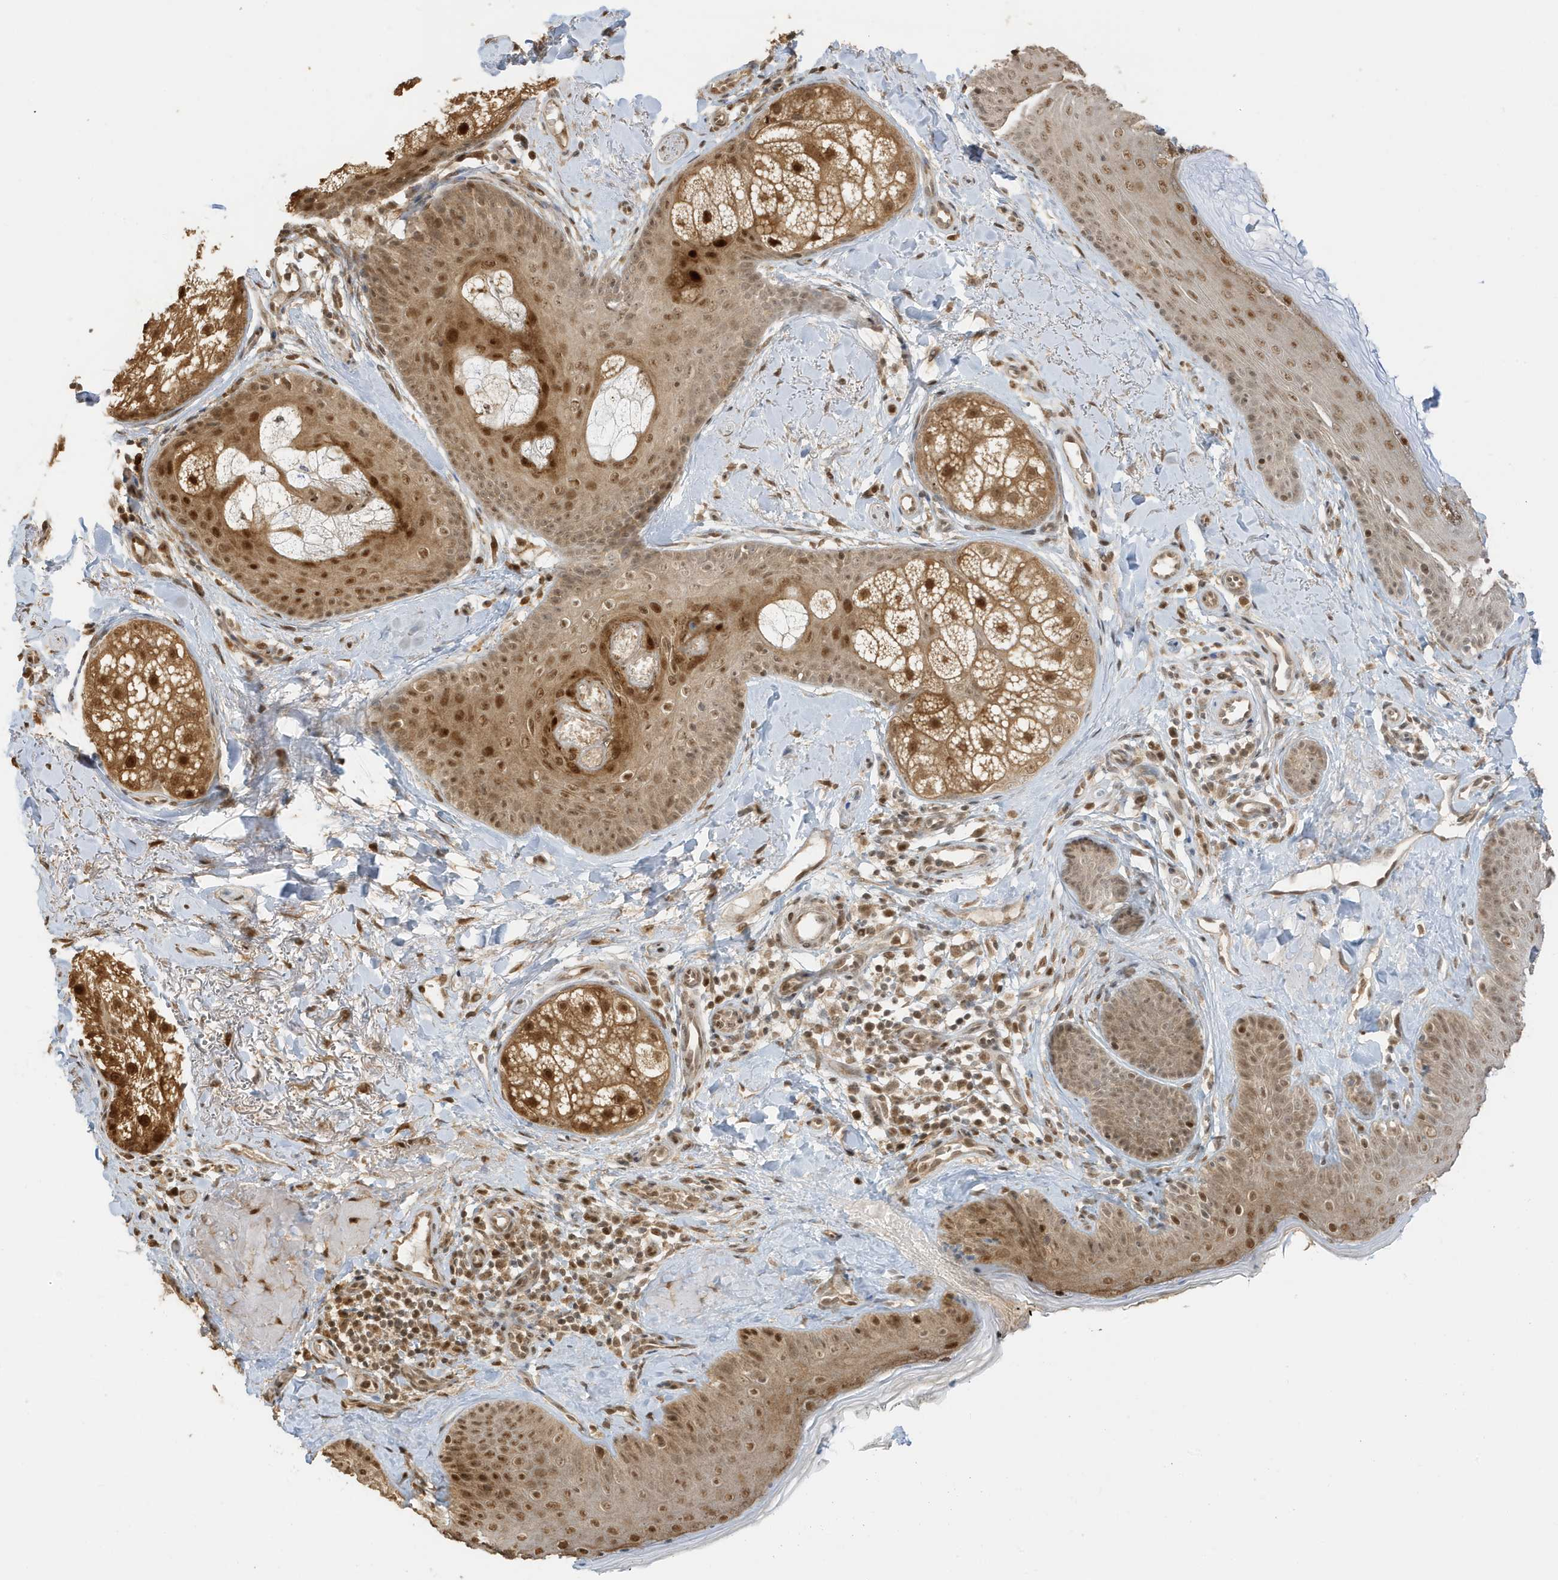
{"staining": {"intensity": "moderate", "quantity": ">75%", "location": "cytoplasmic/membranous,nuclear"}, "tissue": "skin", "cell_type": "Fibroblasts", "image_type": "normal", "snomed": [{"axis": "morphology", "description": "Normal tissue, NOS"}, {"axis": "topography", "description": "Skin"}], "caption": "This histopathology image reveals immunohistochemistry staining of normal human skin, with medium moderate cytoplasmic/membranous,nuclear expression in about >75% of fibroblasts.", "gene": "ZBTB41", "patient": {"sex": "male", "age": 57}}